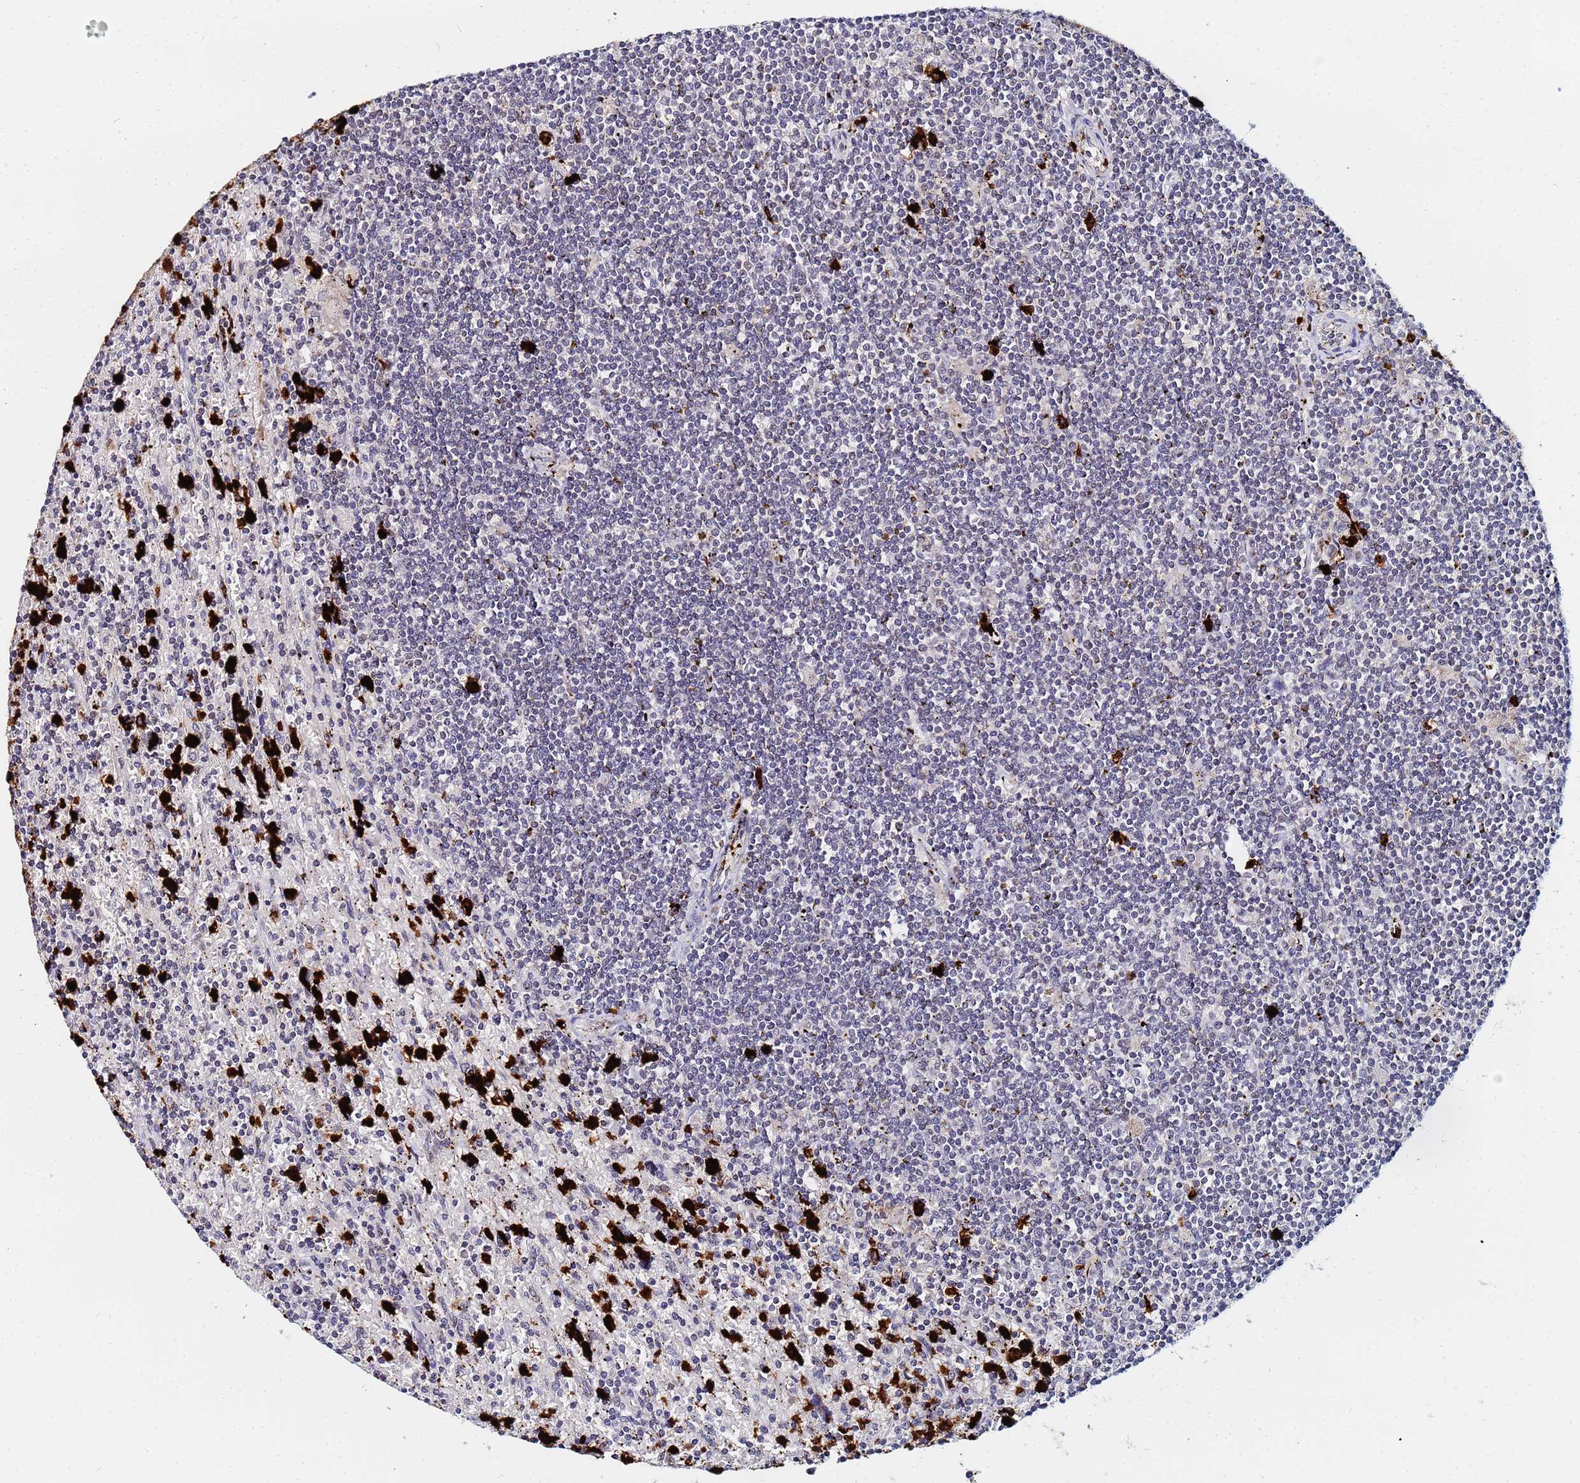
{"staining": {"intensity": "negative", "quantity": "none", "location": "none"}, "tissue": "lymphoma", "cell_type": "Tumor cells", "image_type": "cancer", "snomed": [{"axis": "morphology", "description": "Malignant lymphoma, non-Hodgkin's type, Low grade"}, {"axis": "topography", "description": "Spleen"}], "caption": "This is an immunohistochemistry photomicrograph of human lymphoma. There is no expression in tumor cells.", "gene": "MTCL1", "patient": {"sex": "male", "age": 76}}